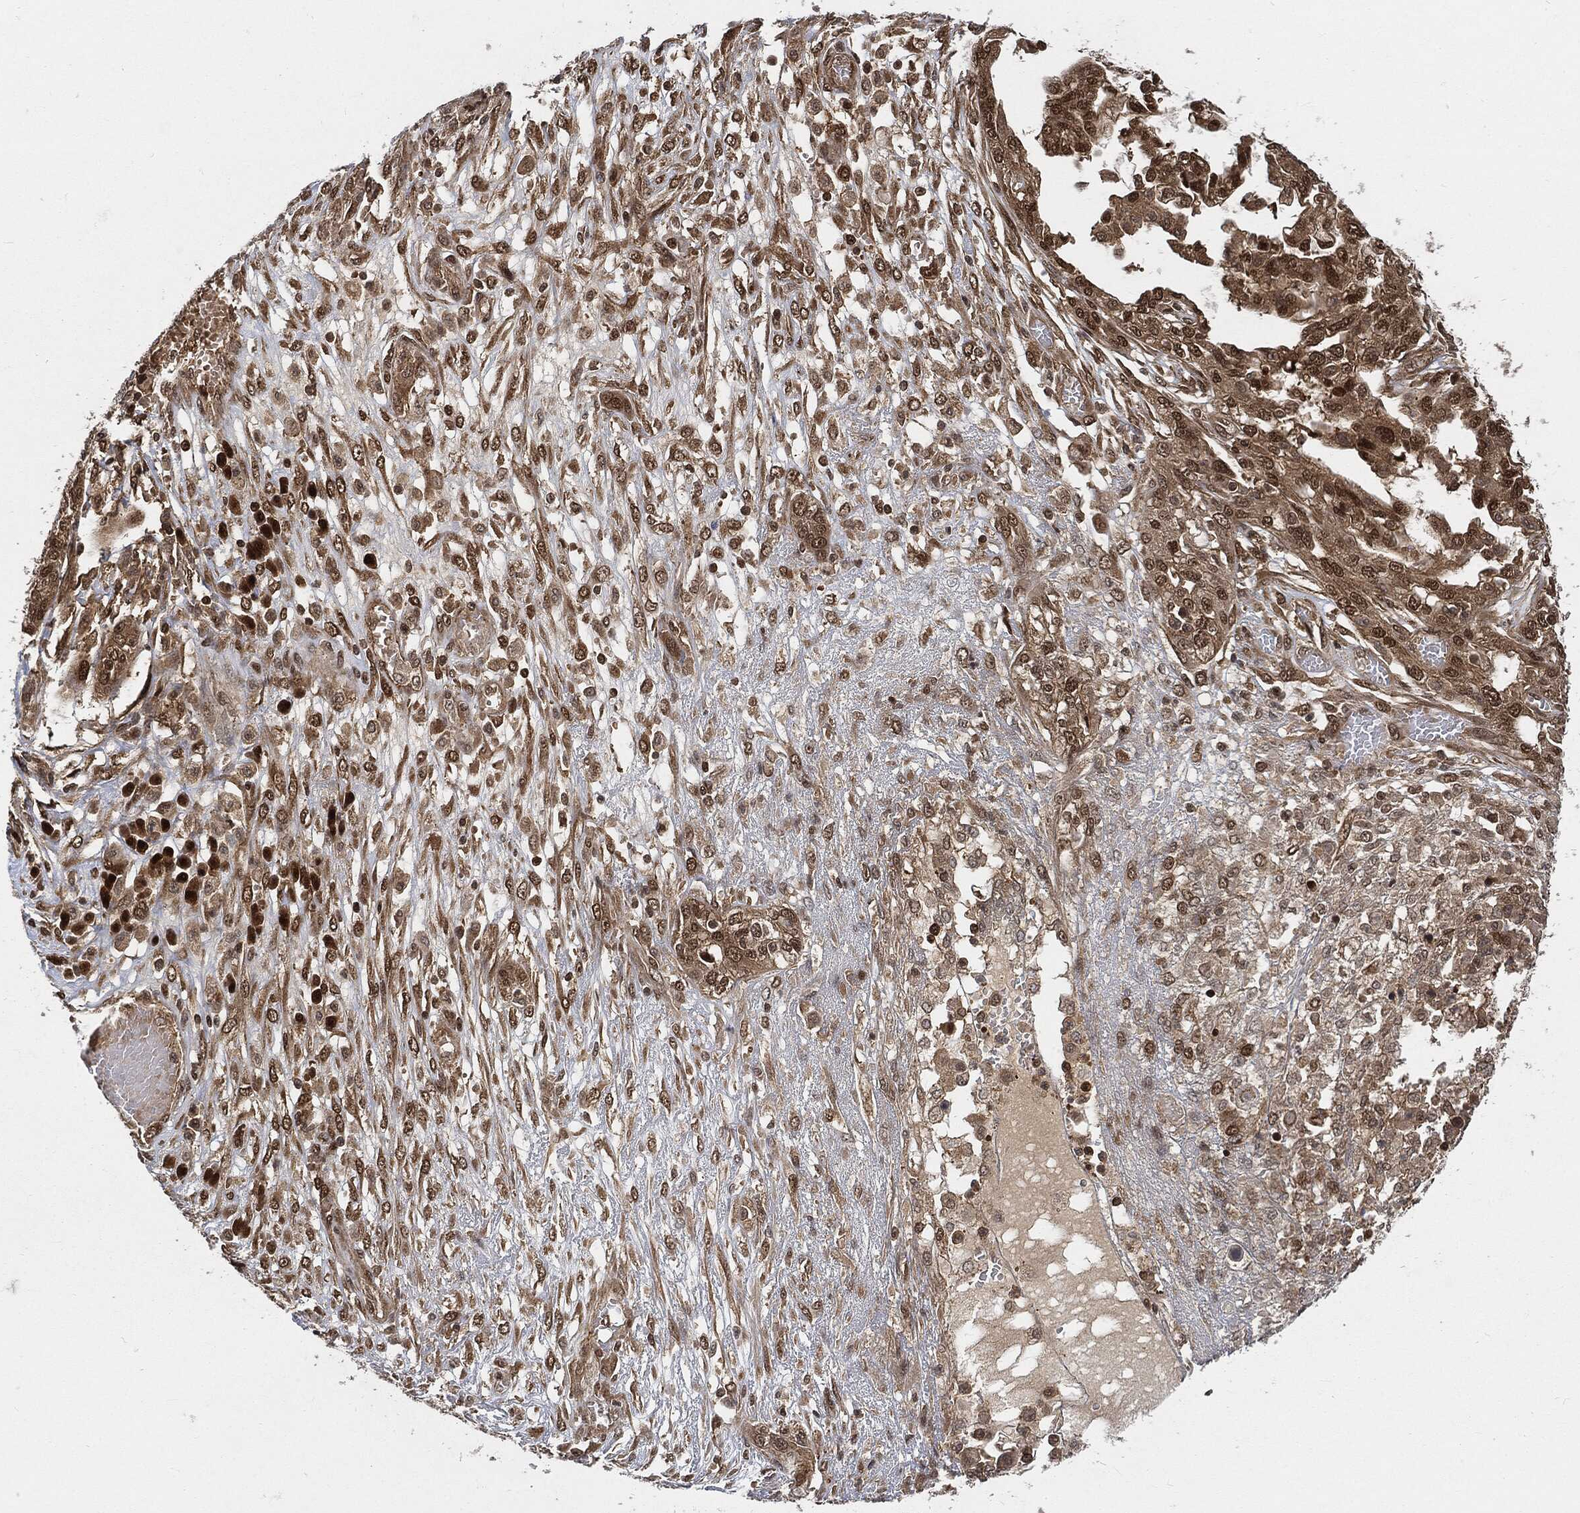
{"staining": {"intensity": "moderate", "quantity": ">75%", "location": "cytoplasmic/membranous,nuclear"}, "tissue": "ovarian cancer", "cell_type": "Tumor cells", "image_type": "cancer", "snomed": [{"axis": "morphology", "description": "Cystadenocarcinoma, serous, NOS"}, {"axis": "topography", "description": "Ovary"}], "caption": "Protein expression by IHC displays moderate cytoplasmic/membranous and nuclear staining in about >75% of tumor cells in ovarian cancer (serous cystadenocarcinoma).", "gene": "CUTA", "patient": {"sex": "female", "age": 67}}